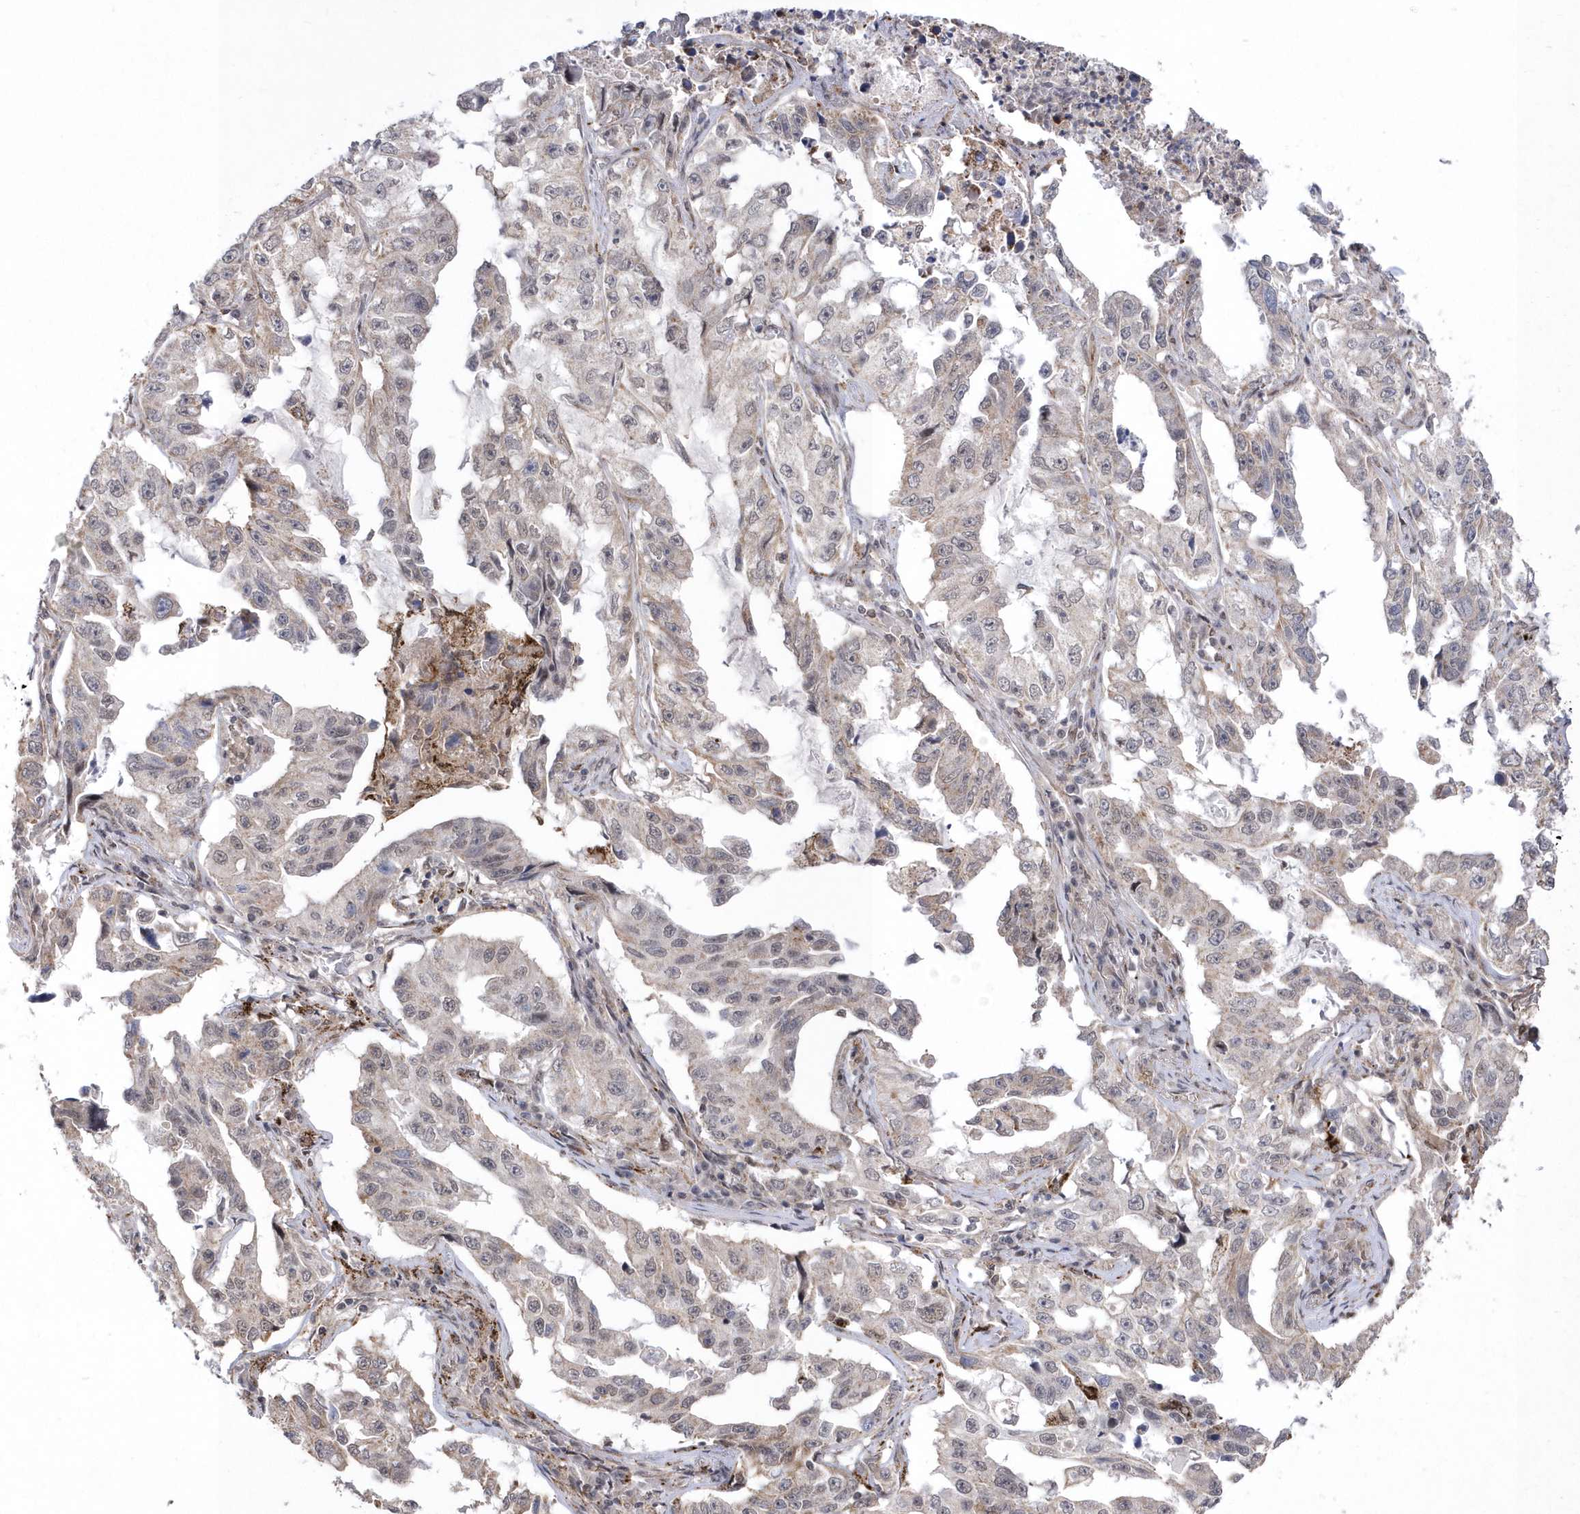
{"staining": {"intensity": "weak", "quantity": "<25%", "location": "nuclear"}, "tissue": "lung cancer", "cell_type": "Tumor cells", "image_type": "cancer", "snomed": [{"axis": "morphology", "description": "Adenocarcinoma, NOS"}, {"axis": "topography", "description": "Lung"}], "caption": "There is no significant positivity in tumor cells of lung cancer (adenocarcinoma).", "gene": "BOD1L1", "patient": {"sex": "female", "age": 51}}